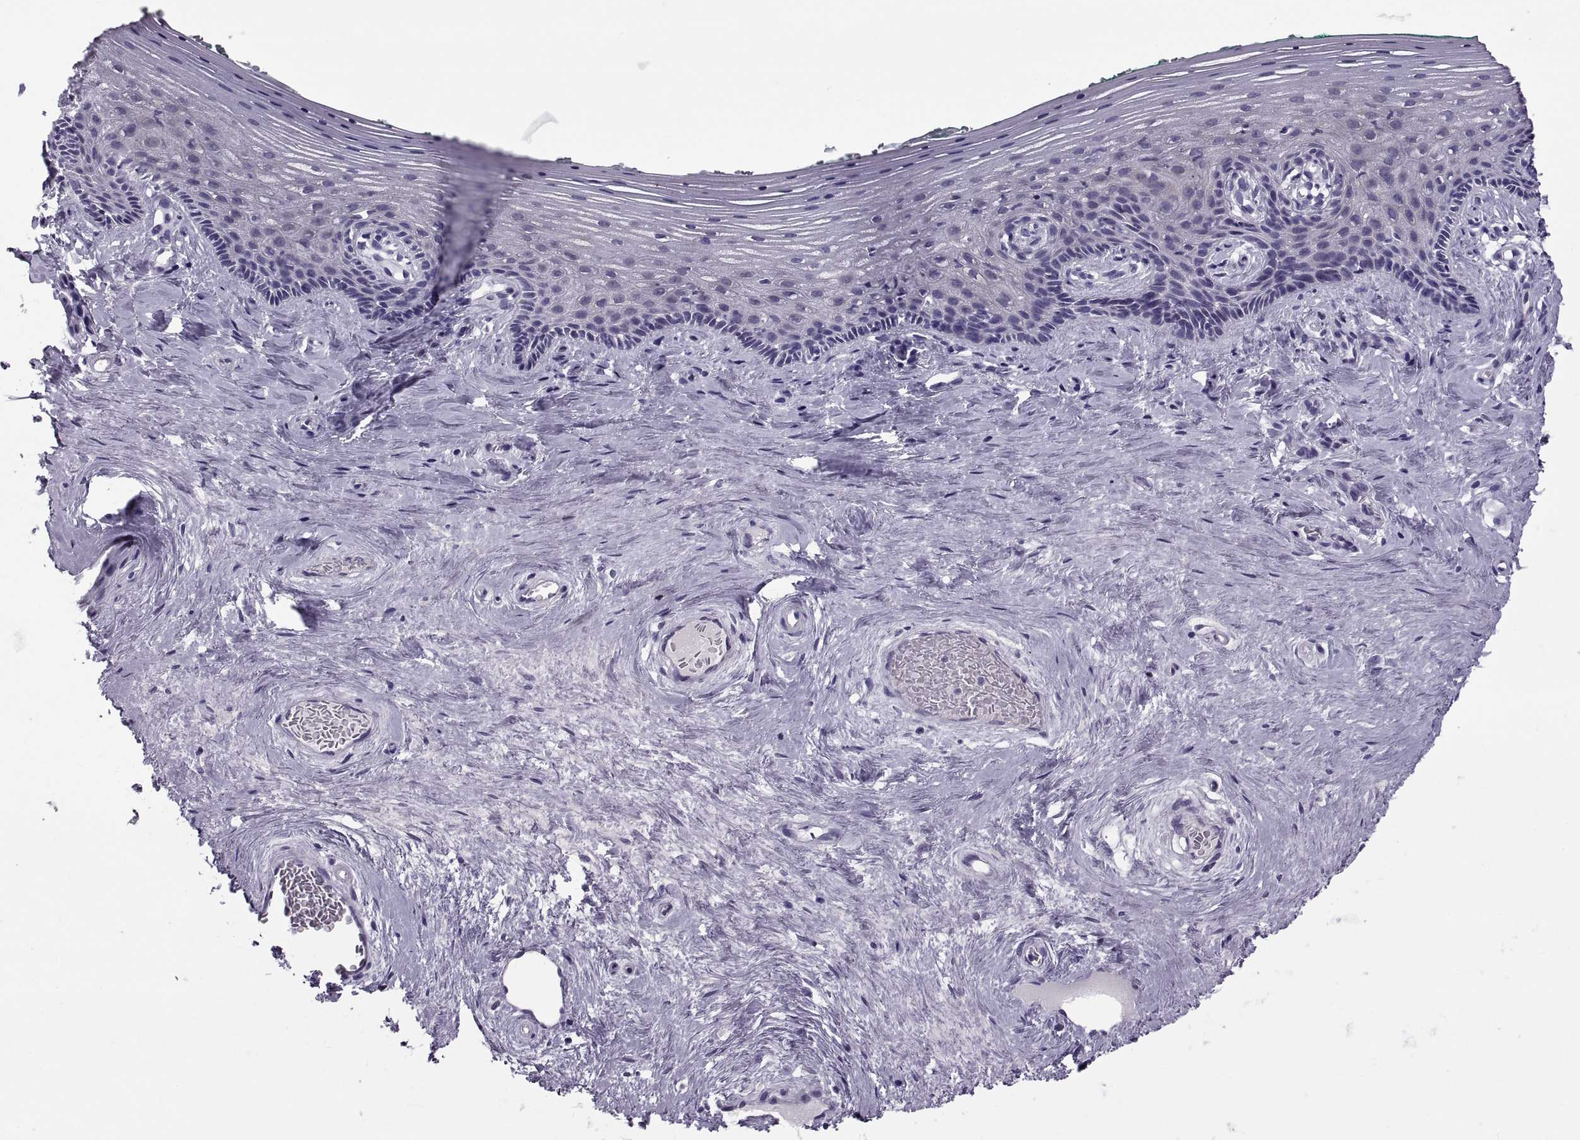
{"staining": {"intensity": "negative", "quantity": "none", "location": "none"}, "tissue": "vagina", "cell_type": "Squamous epithelial cells", "image_type": "normal", "snomed": [{"axis": "morphology", "description": "Normal tissue, NOS"}, {"axis": "topography", "description": "Vagina"}], "caption": "DAB immunohistochemical staining of unremarkable human vagina reveals no significant staining in squamous epithelial cells. The staining was performed using DAB (3,3'-diaminobenzidine) to visualize the protein expression in brown, while the nuclei were stained in blue with hematoxylin (Magnification: 20x).", "gene": "MAGEB1", "patient": {"sex": "female", "age": 45}}